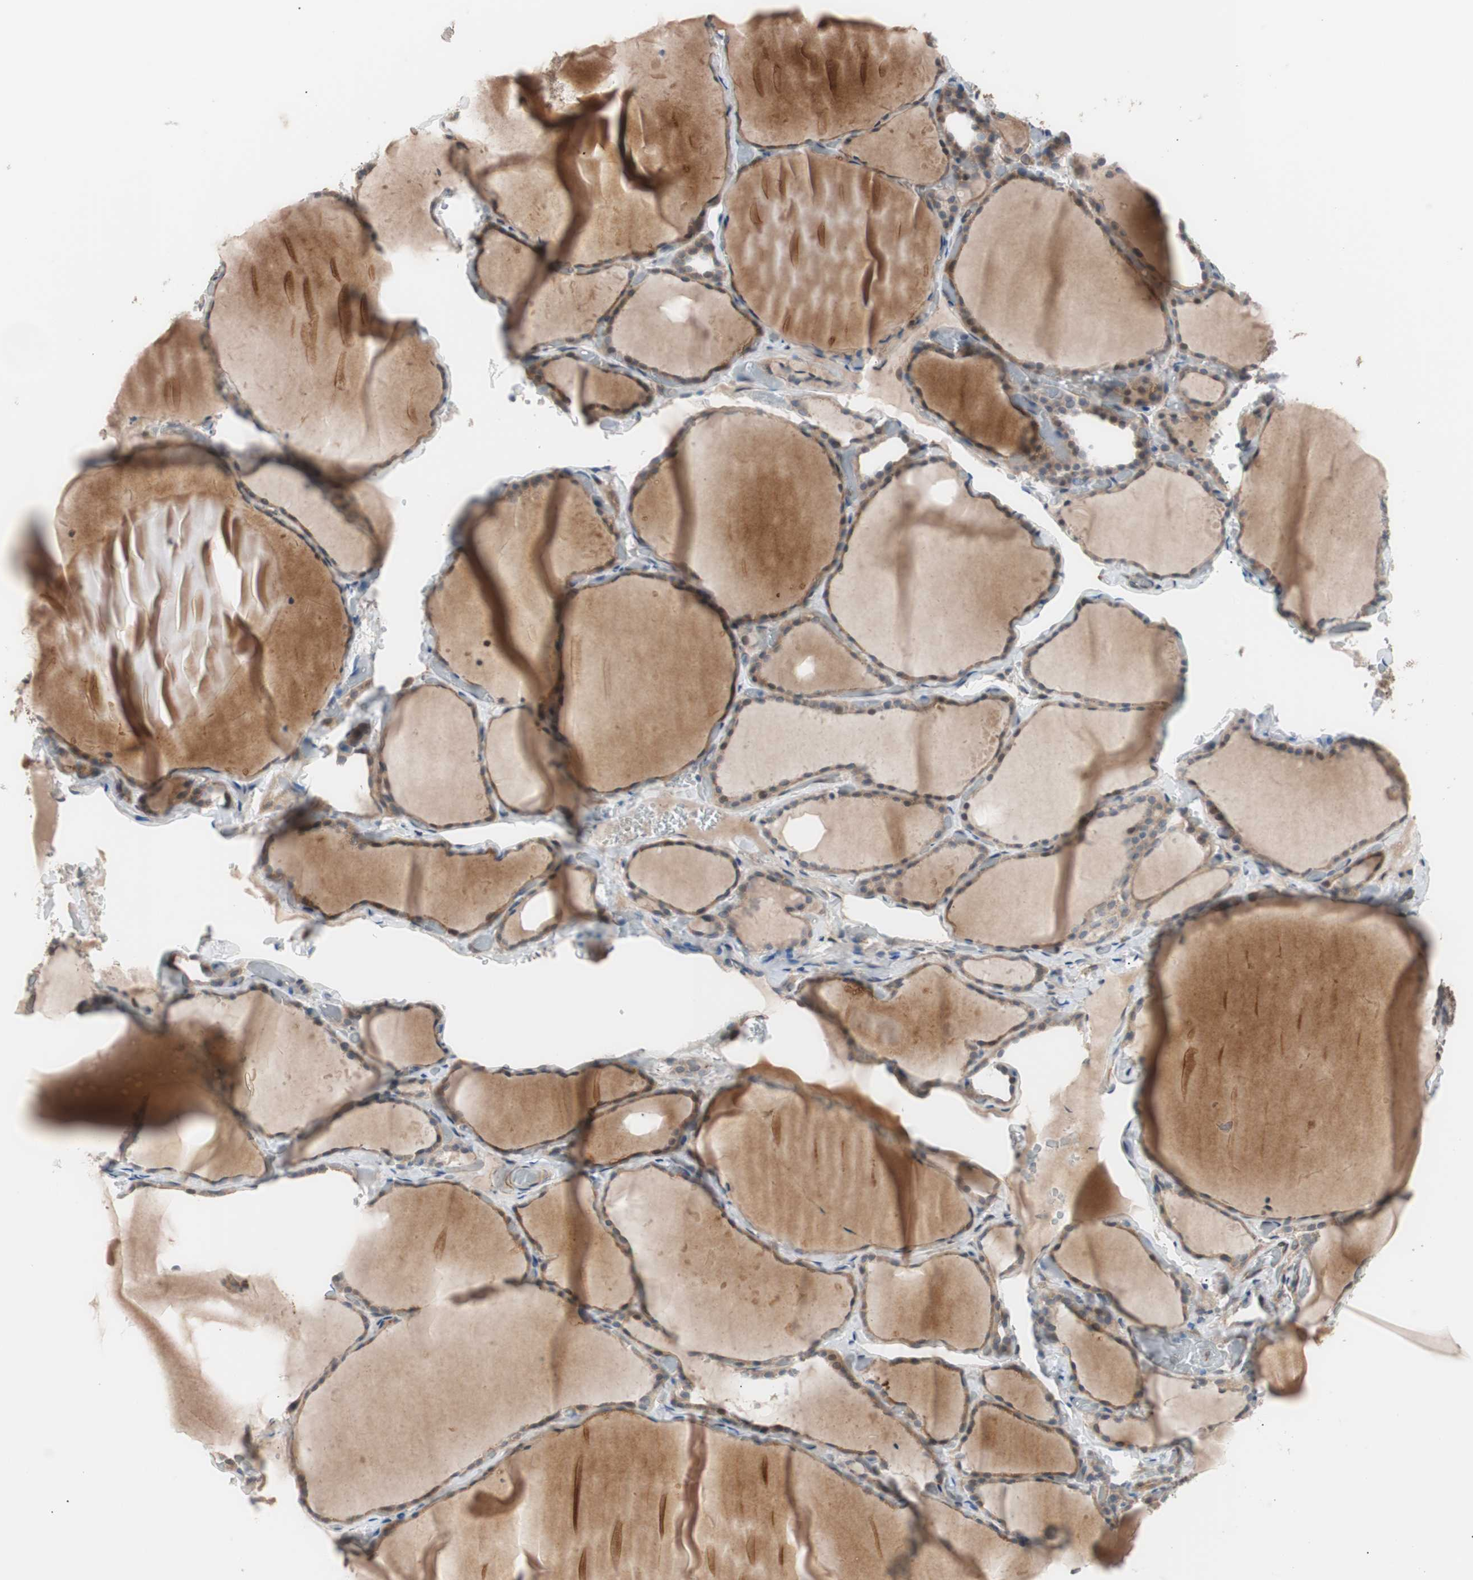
{"staining": {"intensity": "weak", "quantity": "25%-75%", "location": "cytoplasmic/membranous"}, "tissue": "thyroid gland", "cell_type": "Glandular cells", "image_type": "normal", "snomed": [{"axis": "morphology", "description": "Normal tissue, NOS"}, {"axis": "topography", "description": "Thyroid gland"}], "caption": "This micrograph displays benign thyroid gland stained with IHC to label a protein in brown. The cytoplasmic/membranous of glandular cells show weak positivity for the protein. Nuclei are counter-stained blue.", "gene": "SMG1", "patient": {"sex": "female", "age": 22}}